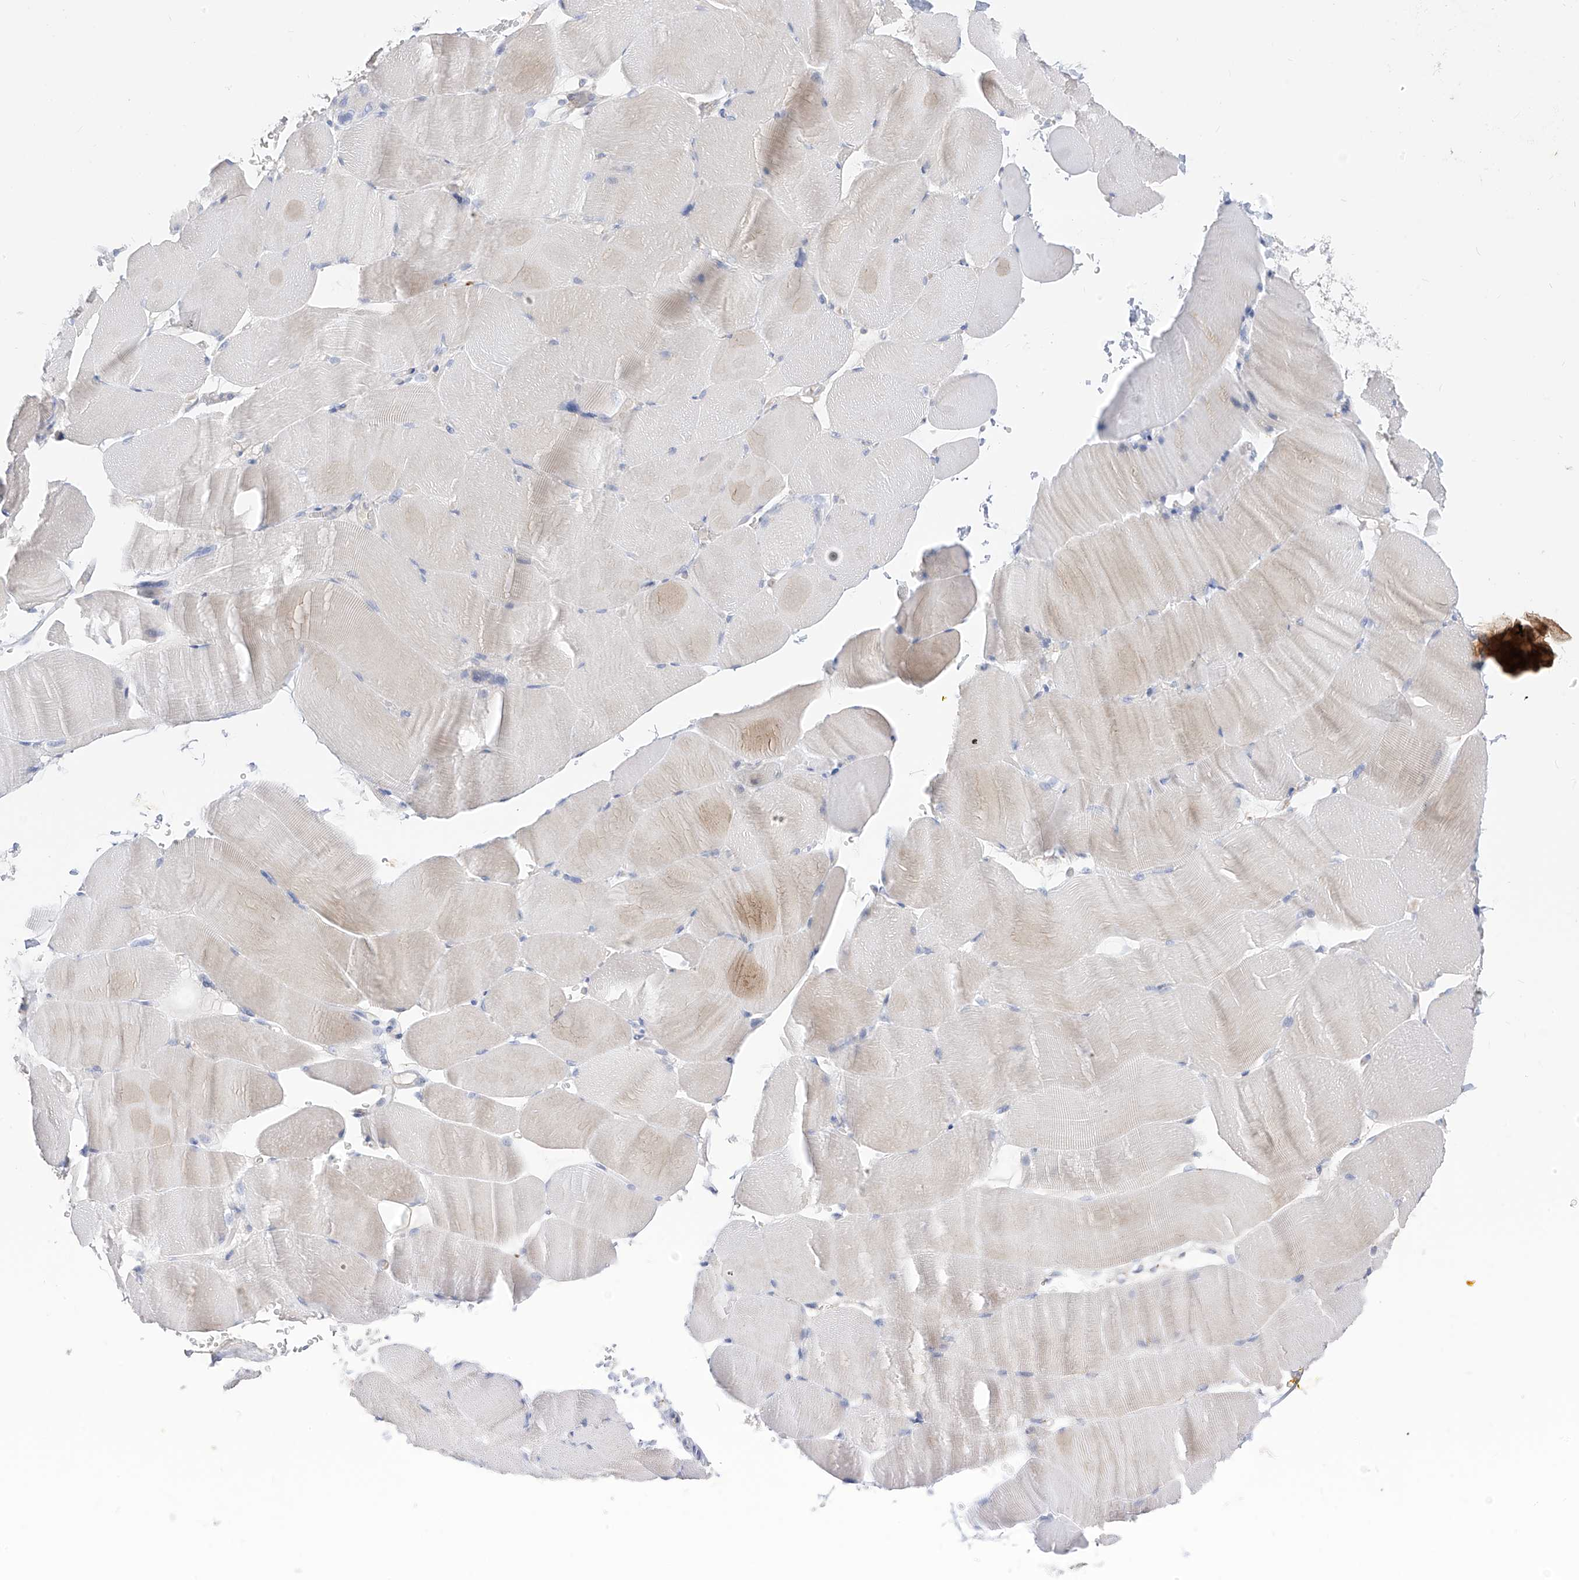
{"staining": {"intensity": "weak", "quantity": "<25%", "location": "cytoplasmic/membranous"}, "tissue": "skeletal muscle", "cell_type": "Myocytes", "image_type": "normal", "snomed": [{"axis": "morphology", "description": "Normal tissue, NOS"}, {"axis": "topography", "description": "Skeletal muscle"}, {"axis": "topography", "description": "Parathyroid gland"}], "caption": "Immunohistochemical staining of normal human skeletal muscle exhibits no significant positivity in myocytes. Brightfield microscopy of IHC stained with DAB (3,3'-diaminobenzidine) (brown) and hematoxylin (blue), captured at high magnification.", "gene": "RASA2", "patient": {"sex": "female", "age": 37}}